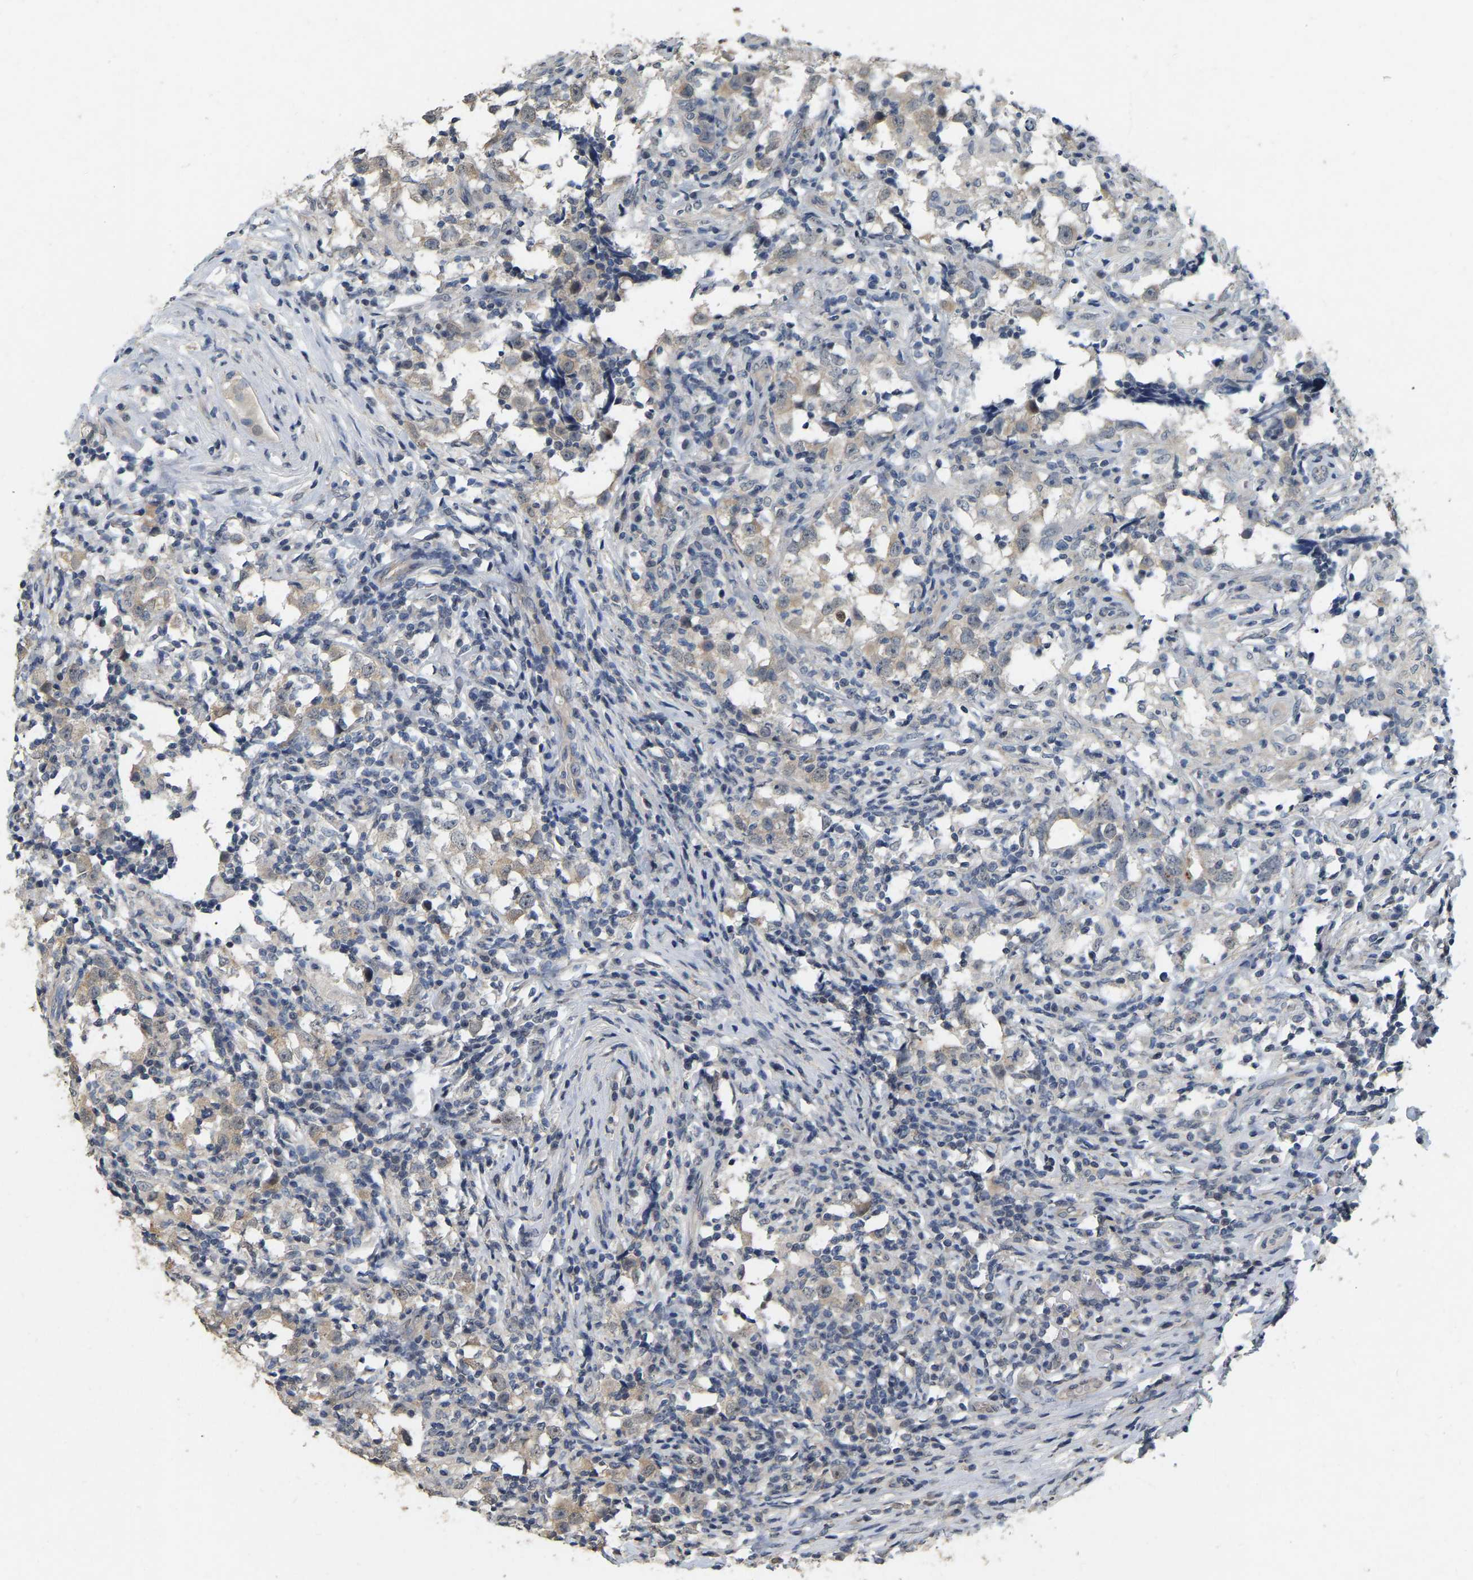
{"staining": {"intensity": "weak", "quantity": "<25%", "location": "cytoplasmic/membranous"}, "tissue": "testis cancer", "cell_type": "Tumor cells", "image_type": "cancer", "snomed": [{"axis": "morphology", "description": "Carcinoma, Embryonal, NOS"}, {"axis": "topography", "description": "Testis"}], "caption": "High power microscopy image of an IHC image of testis embryonal carcinoma, revealing no significant staining in tumor cells.", "gene": "RUVBL1", "patient": {"sex": "male", "age": 21}}